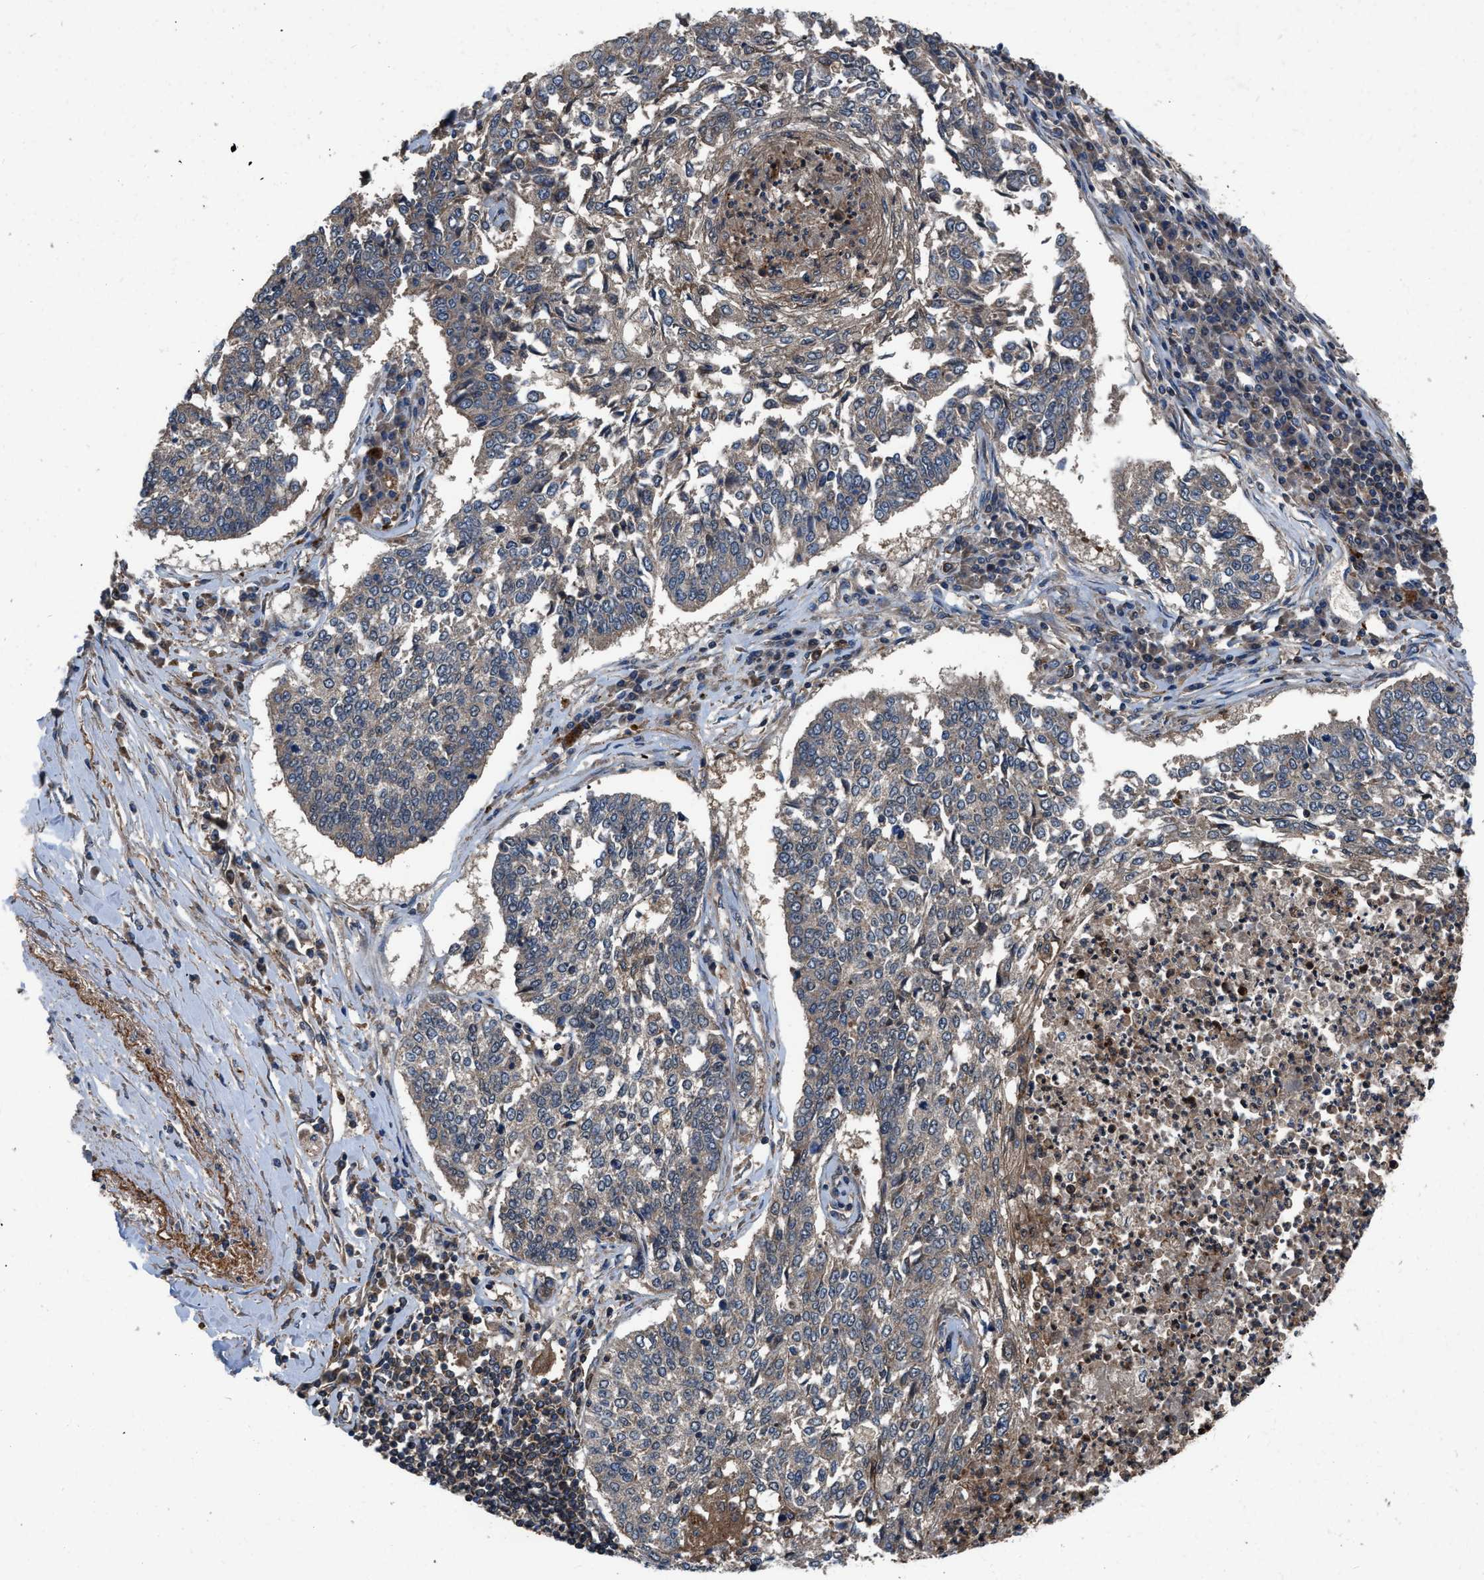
{"staining": {"intensity": "weak", "quantity": ">75%", "location": "cytoplasmic/membranous"}, "tissue": "lung cancer", "cell_type": "Tumor cells", "image_type": "cancer", "snomed": [{"axis": "morphology", "description": "Normal tissue, NOS"}, {"axis": "morphology", "description": "Squamous cell carcinoma, NOS"}, {"axis": "topography", "description": "Cartilage tissue"}, {"axis": "topography", "description": "Bronchus"}, {"axis": "topography", "description": "Lung"}], "caption": "IHC image of human lung squamous cell carcinoma stained for a protein (brown), which shows low levels of weak cytoplasmic/membranous positivity in approximately >75% of tumor cells.", "gene": "USP25", "patient": {"sex": "female", "age": 49}}